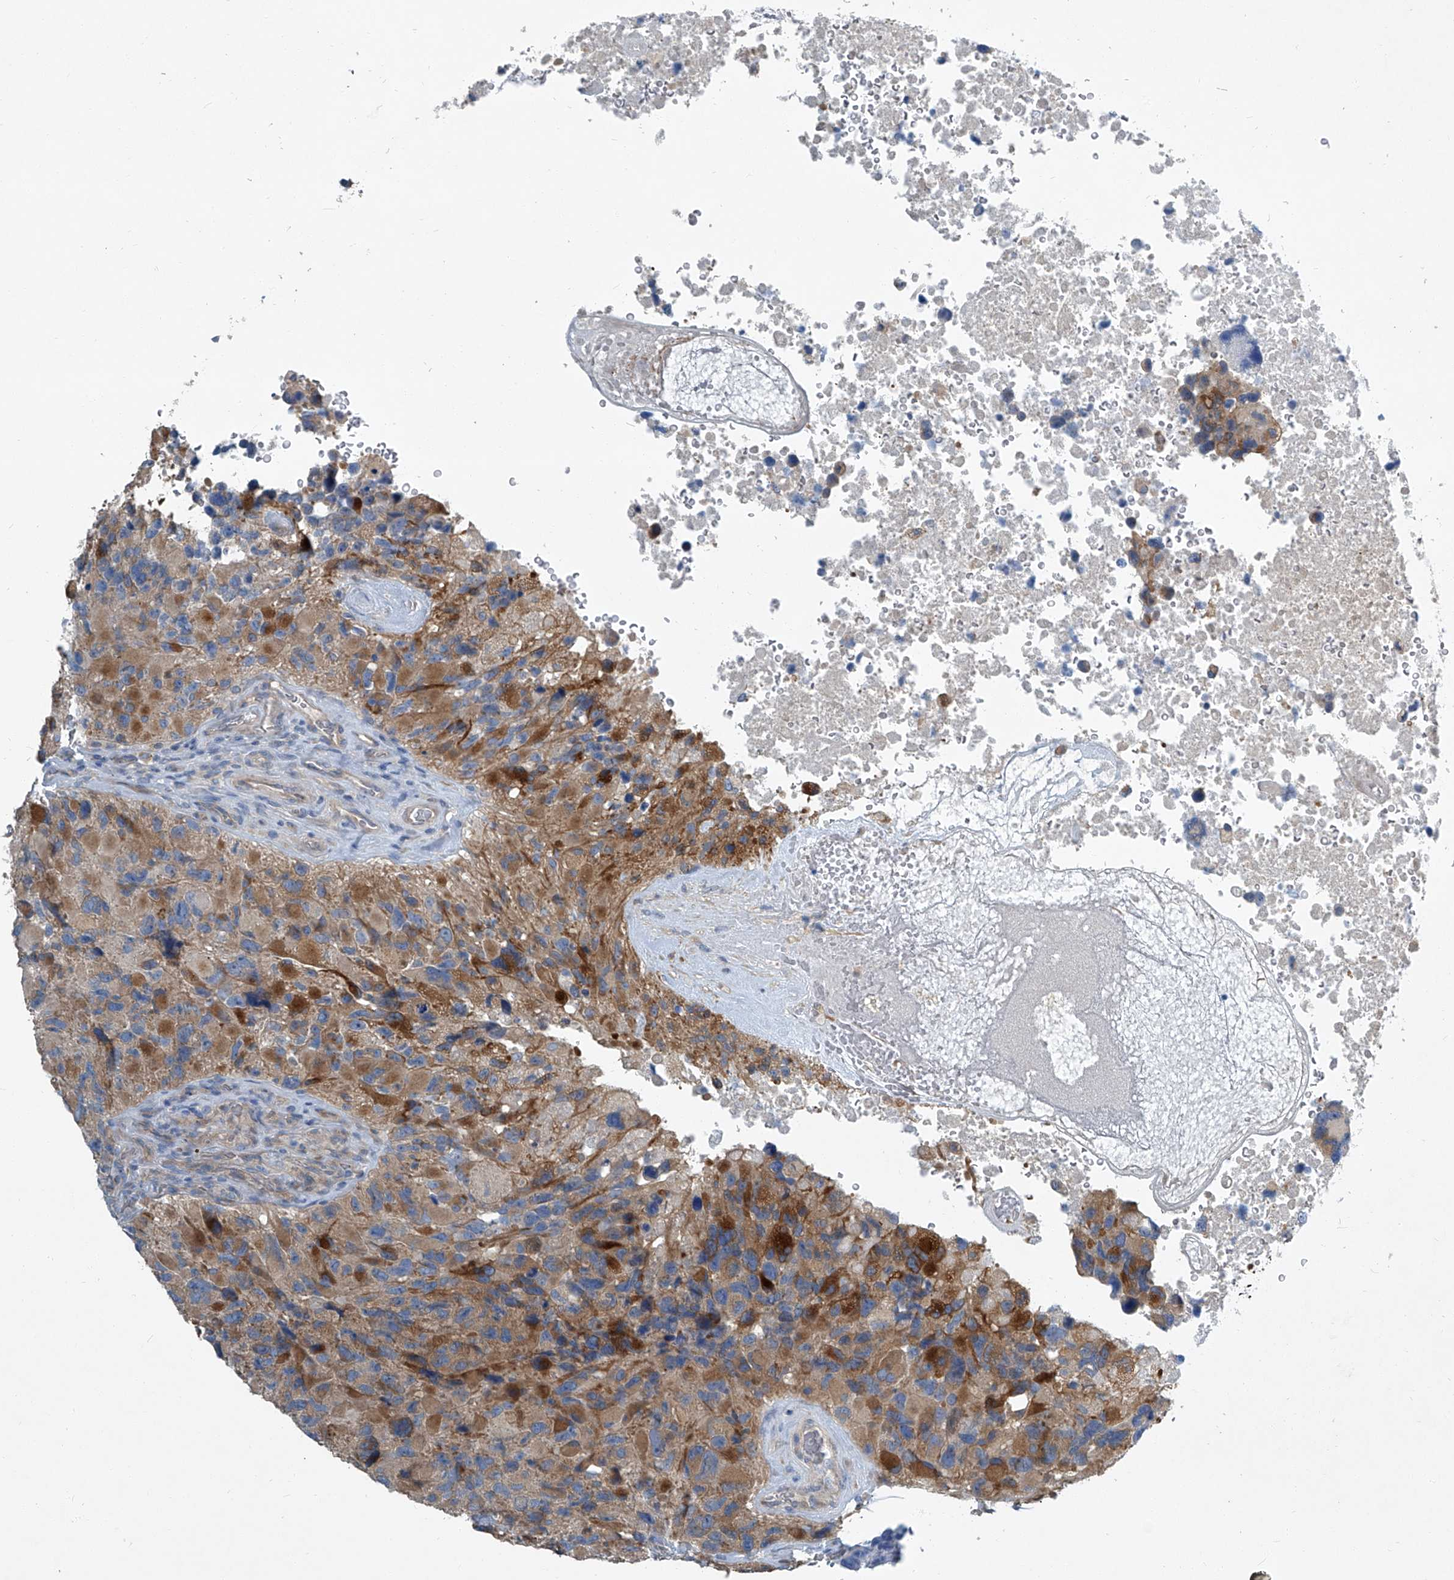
{"staining": {"intensity": "moderate", "quantity": "25%-75%", "location": "cytoplasmic/membranous"}, "tissue": "glioma", "cell_type": "Tumor cells", "image_type": "cancer", "snomed": [{"axis": "morphology", "description": "Glioma, malignant, High grade"}, {"axis": "topography", "description": "Brain"}], "caption": "Immunohistochemical staining of human glioma reveals medium levels of moderate cytoplasmic/membranous expression in about 25%-75% of tumor cells.", "gene": "SLC26A11", "patient": {"sex": "male", "age": 69}}